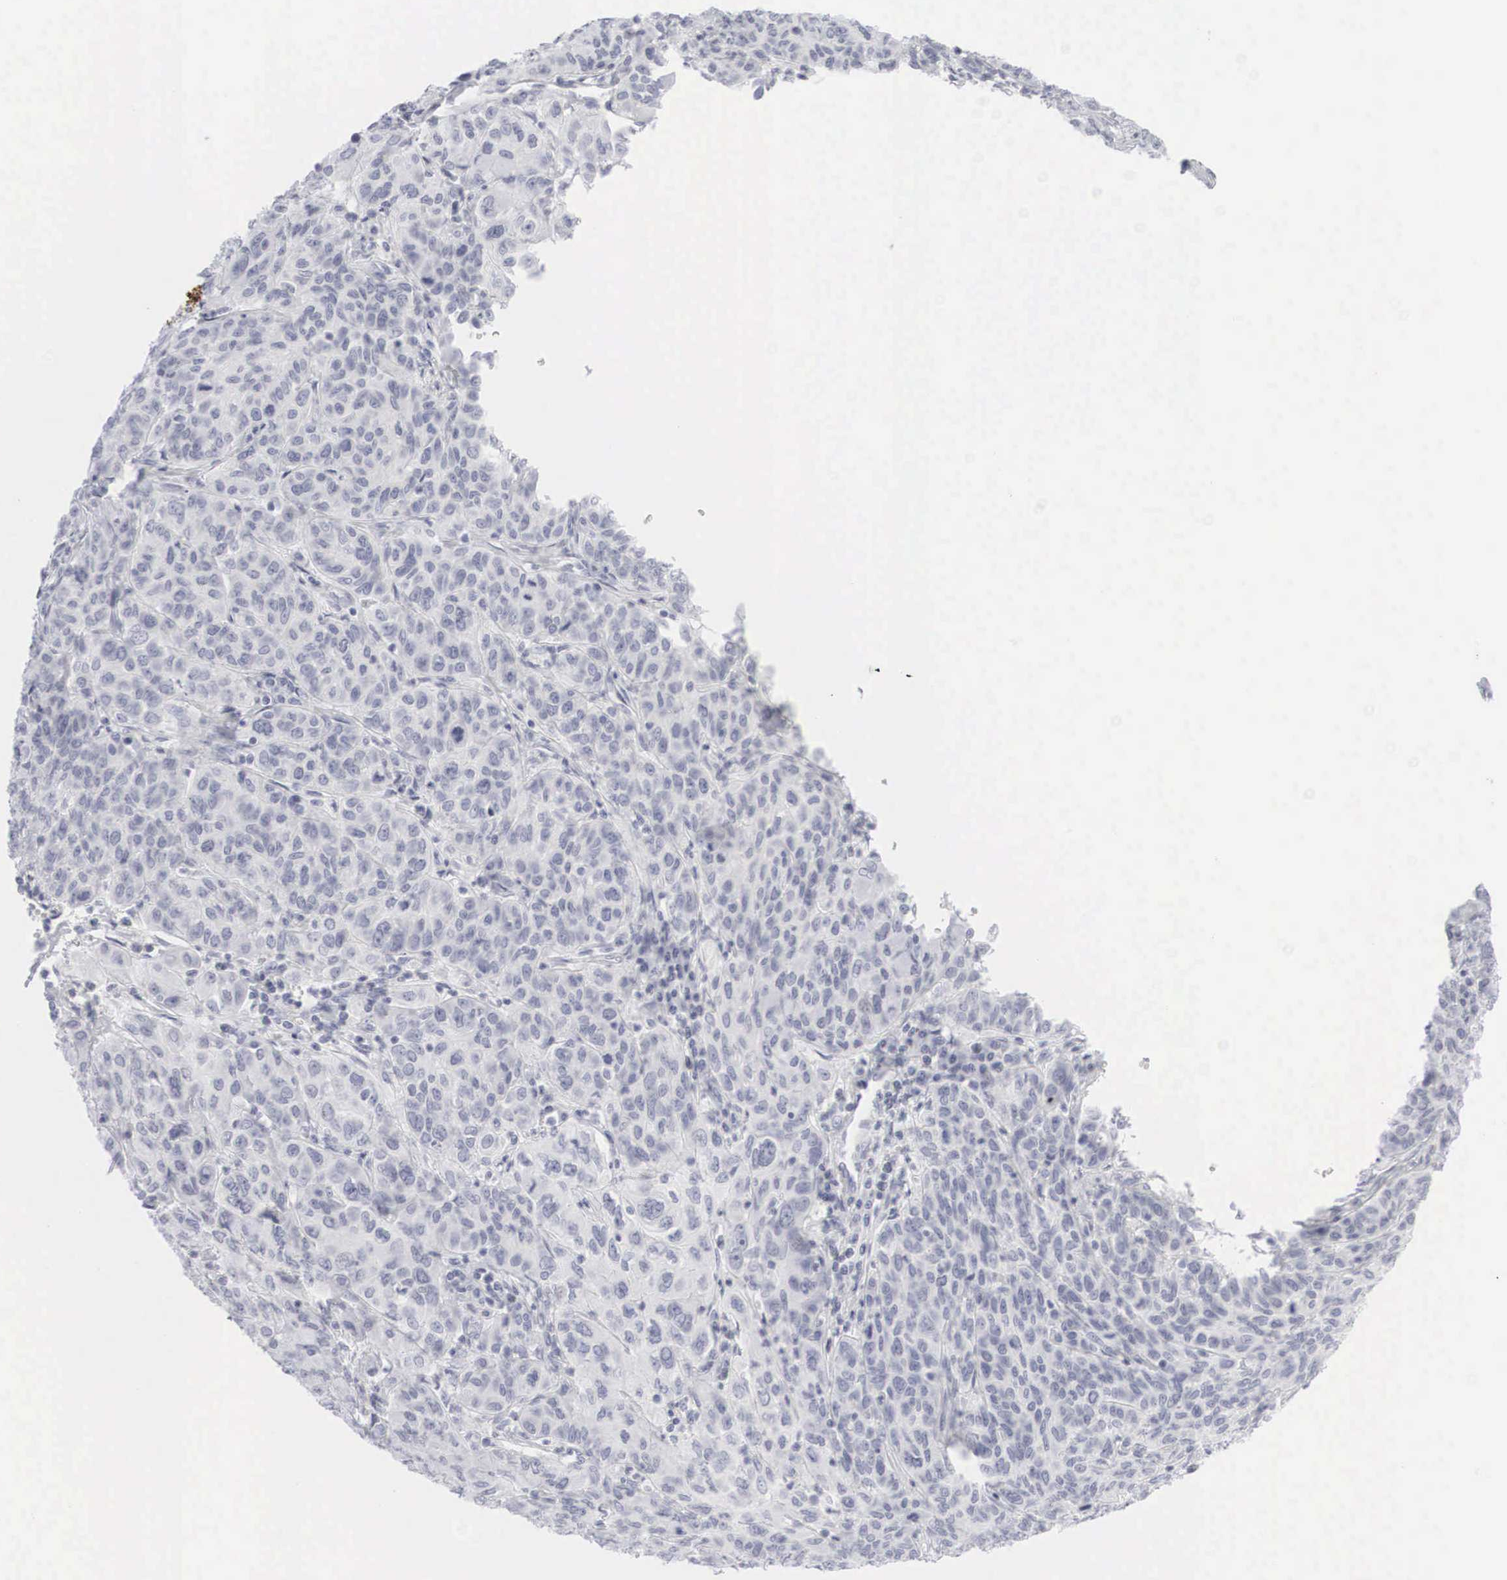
{"staining": {"intensity": "negative", "quantity": "none", "location": "none"}, "tissue": "cervical cancer", "cell_type": "Tumor cells", "image_type": "cancer", "snomed": [{"axis": "morphology", "description": "Squamous cell carcinoma, NOS"}, {"axis": "topography", "description": "Cervix"}], "caption": "Immunohistochemical staining of cervical cancer exhibits no significant staining in tumor cells. (Stains: DAB immunohistochemistry (IHC) with hematoxylin counter stain, Microscopy: brightfield microscopy at high magnification).", "gene": "KRT14", "patient": {"sex": "female", "age": 38}}